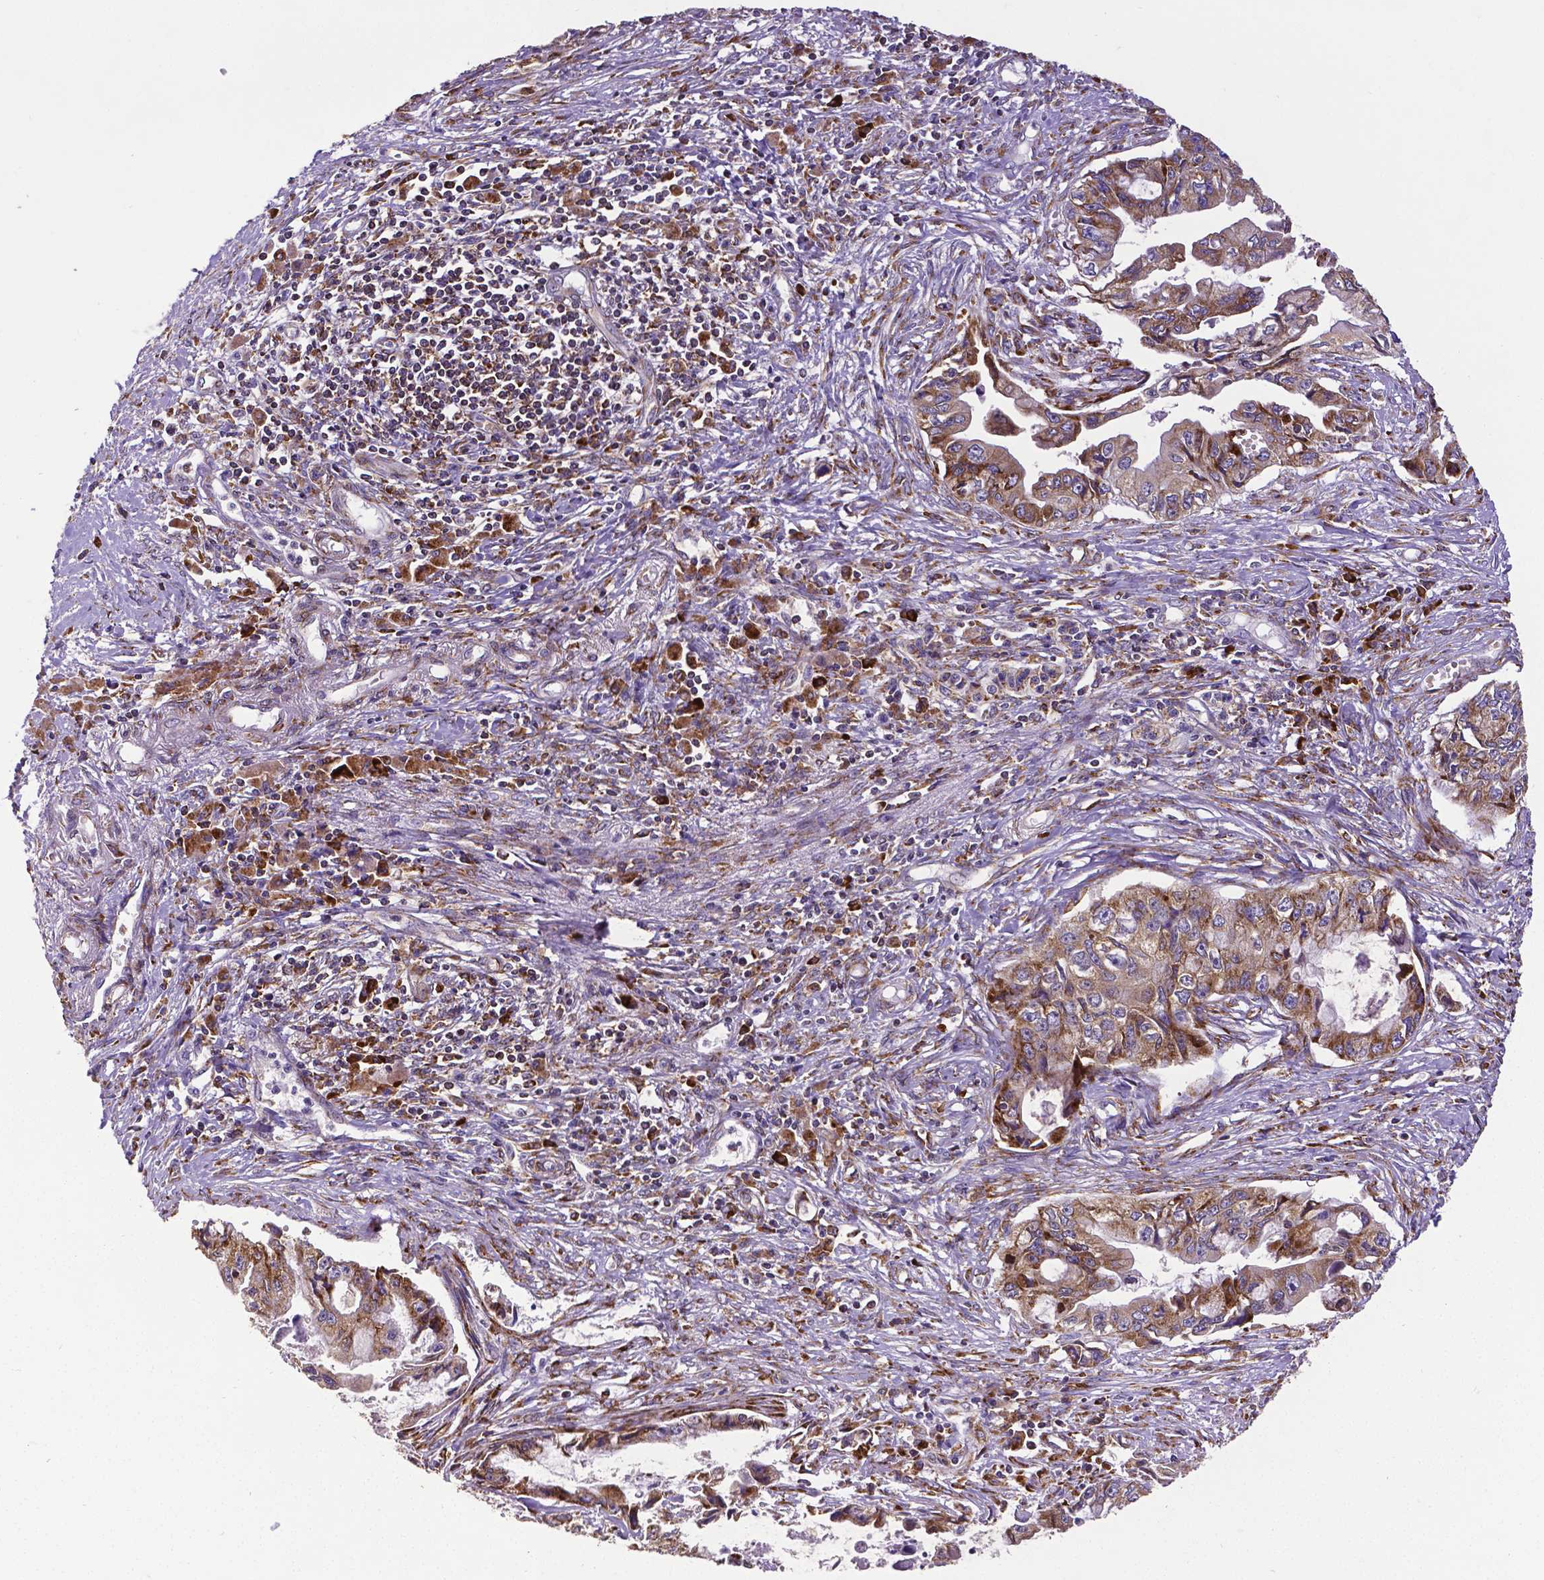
{"staining": {"intensity": "moderate", "quantity": ">75%", "location": "cytoplasmic/membranous"}, "tissue": "pancreatic cancer", "cell_type": "Tumor cells", "image_type": "cancer", "snomed": [{"axis": "morphology", "description": "Adenocarcinoma, NOS"}, {"axis": "topography", "description": "Pancreas"}], "caption": "Protein staining by IHC shows moderate cytoplasmic/membranous staining in about >75% of tumor cells in pancreatic cancer (adenocarcinoma).", "gene": "MTDH", "patient": {"sex": "male", "age": 66}}